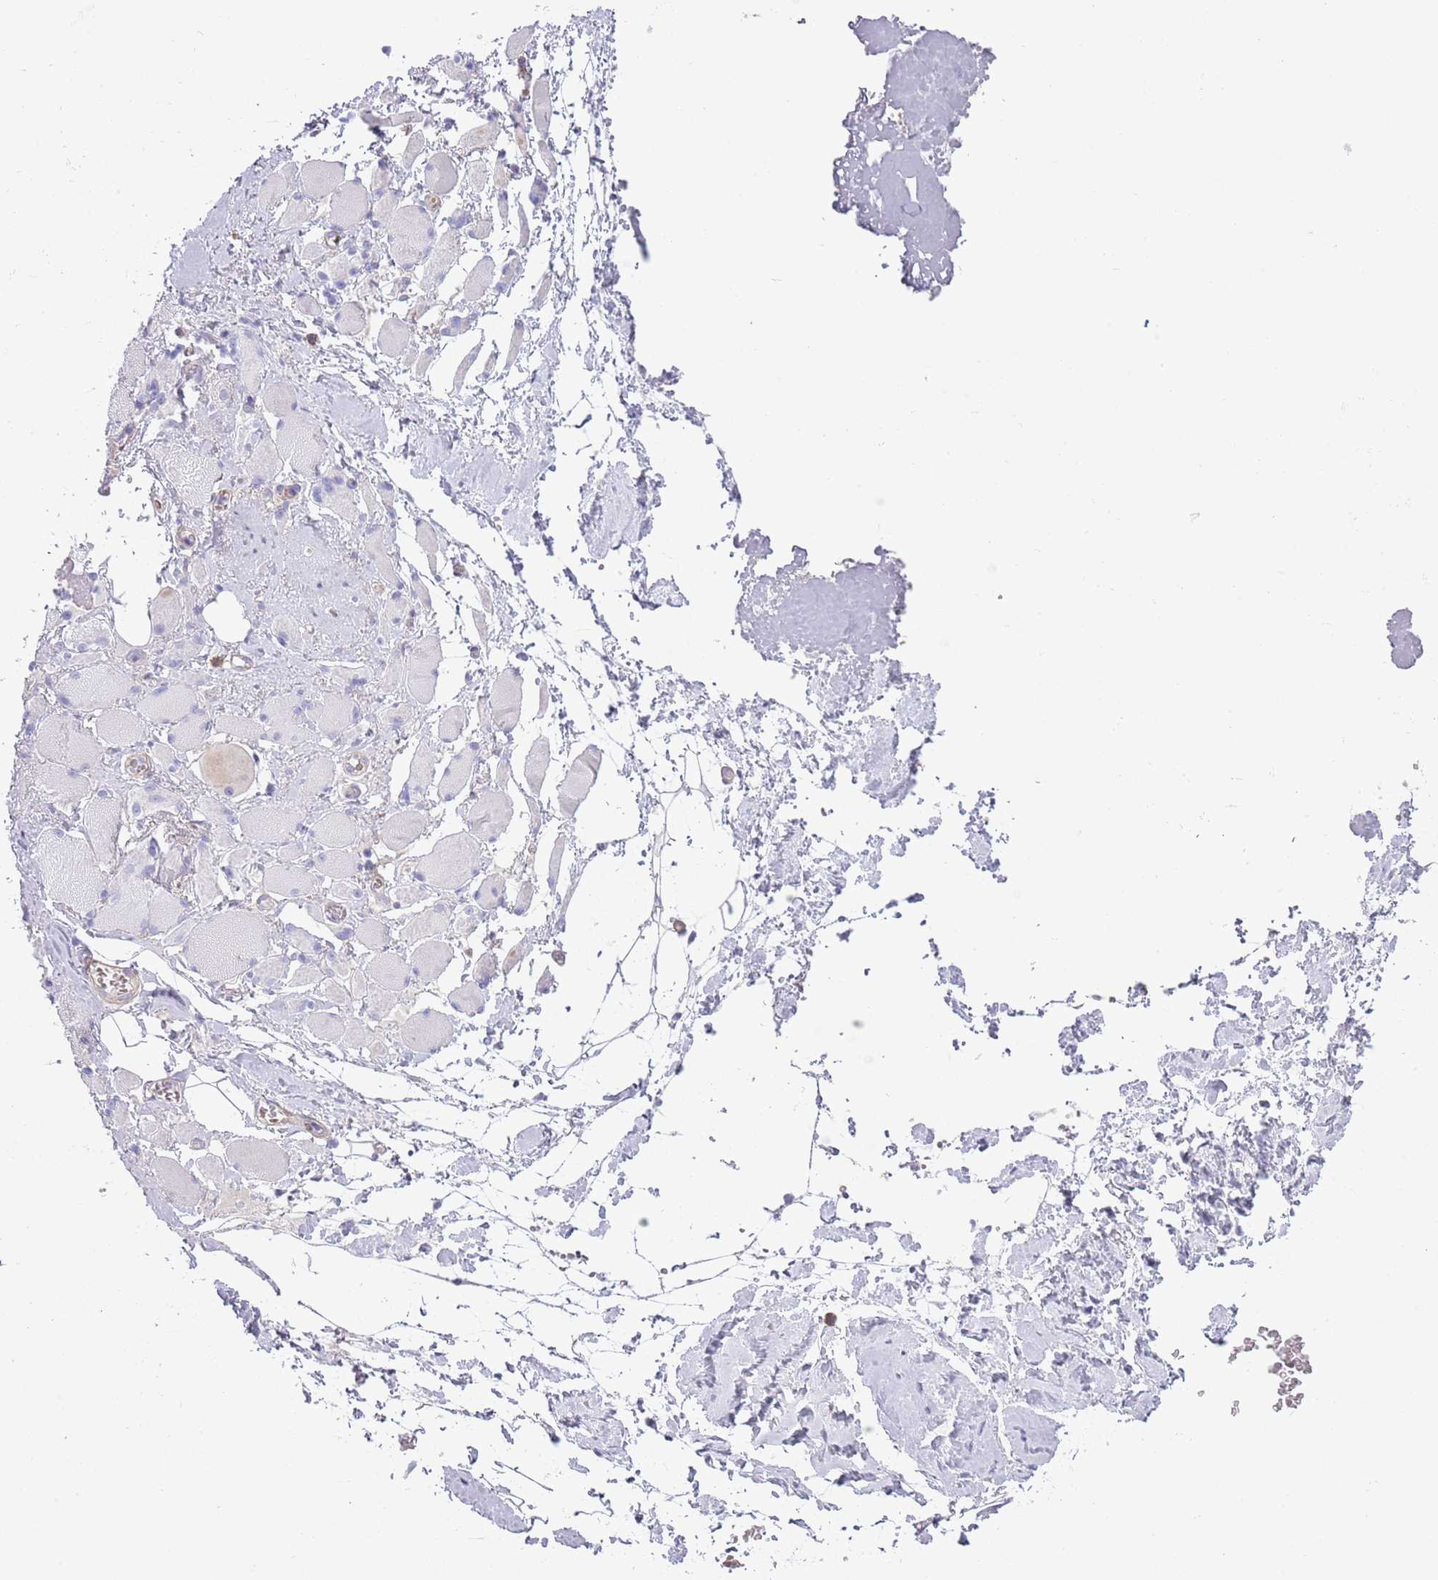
{"staining": {"intensity": "negative", "quantity": "none", "location": "none"}, "tissue": "skeletal muscle", "cell_type": "Myocytes", "image_type": "normal", "snomed": [{"axis": "morphology", "description": "Normal tissue, NOS"}, {"axis": "morphology", "description": "Basal cell carcinoma"}, {"axis": "topography", "description": "Skeletal muscle"}], "caption": "This is a histopathology image of immunohistochemistry (IHC) staining of unremarkable skeletal muscle, which shows no staining in myocytes.", "gene": "TINAGL1", "patient": {"sex": "female", "age": 64}}